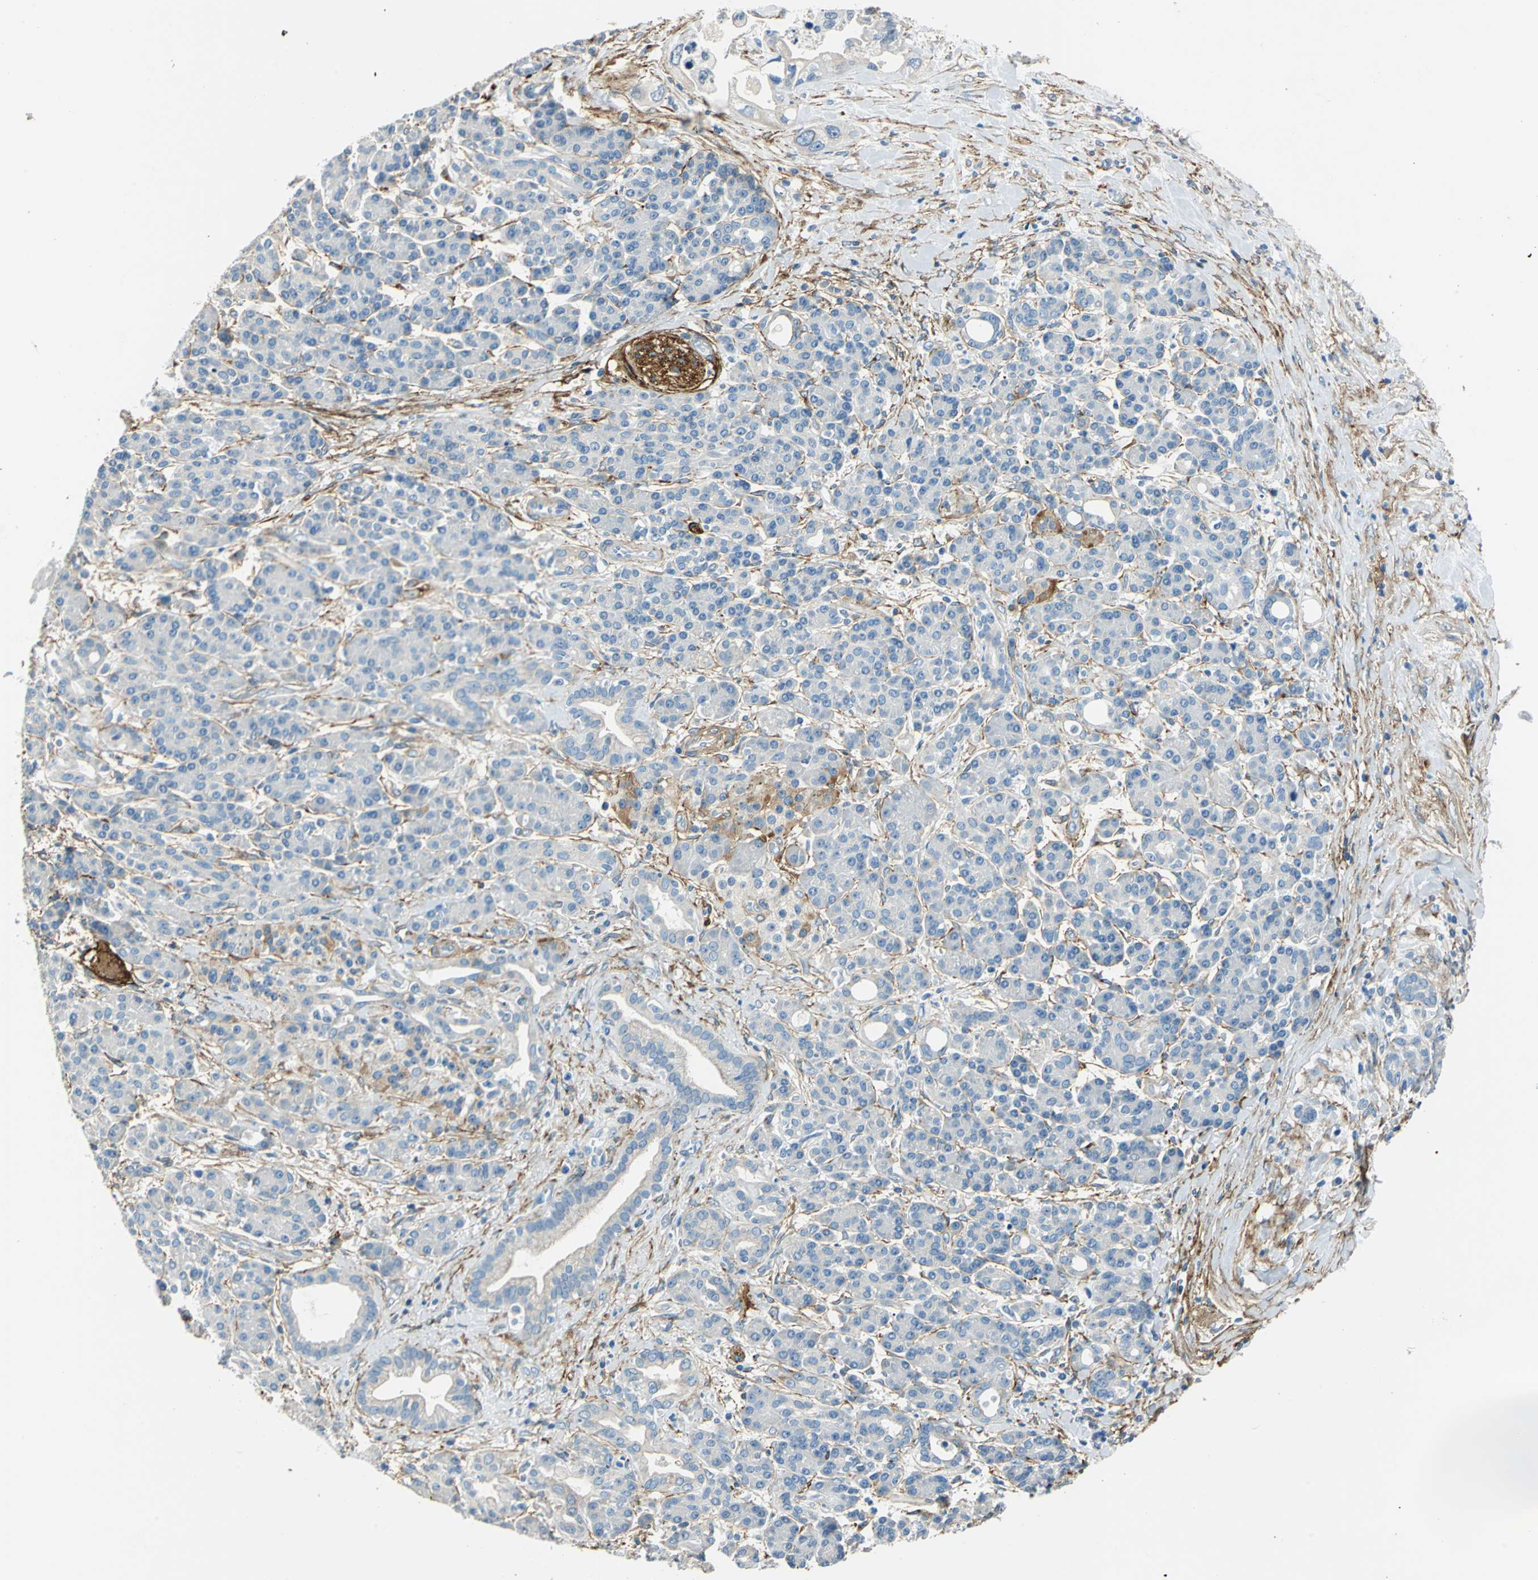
{"staining": {"intensity": "weak", "quantity": "25%-75%", "location": "cytoplasmic/membranous"}, "tissue": "pancreatic cancer", "cell_type": "Tumor cells", "image_type": "cancer", "snomed": [{"axis": "morphology", "description": "Adenocarcinoma, NOS"}, {"axis": "topography", "description": "Pancreas"}], "caption": "IHC of pancreatic adenocarcinoma demonstrates low levels of weak cytoplasmic/membranous expression in about 25%-75% of tumor cells.", "gene": "AKAP12", "patient": {"sex": "female", "age": 77}}